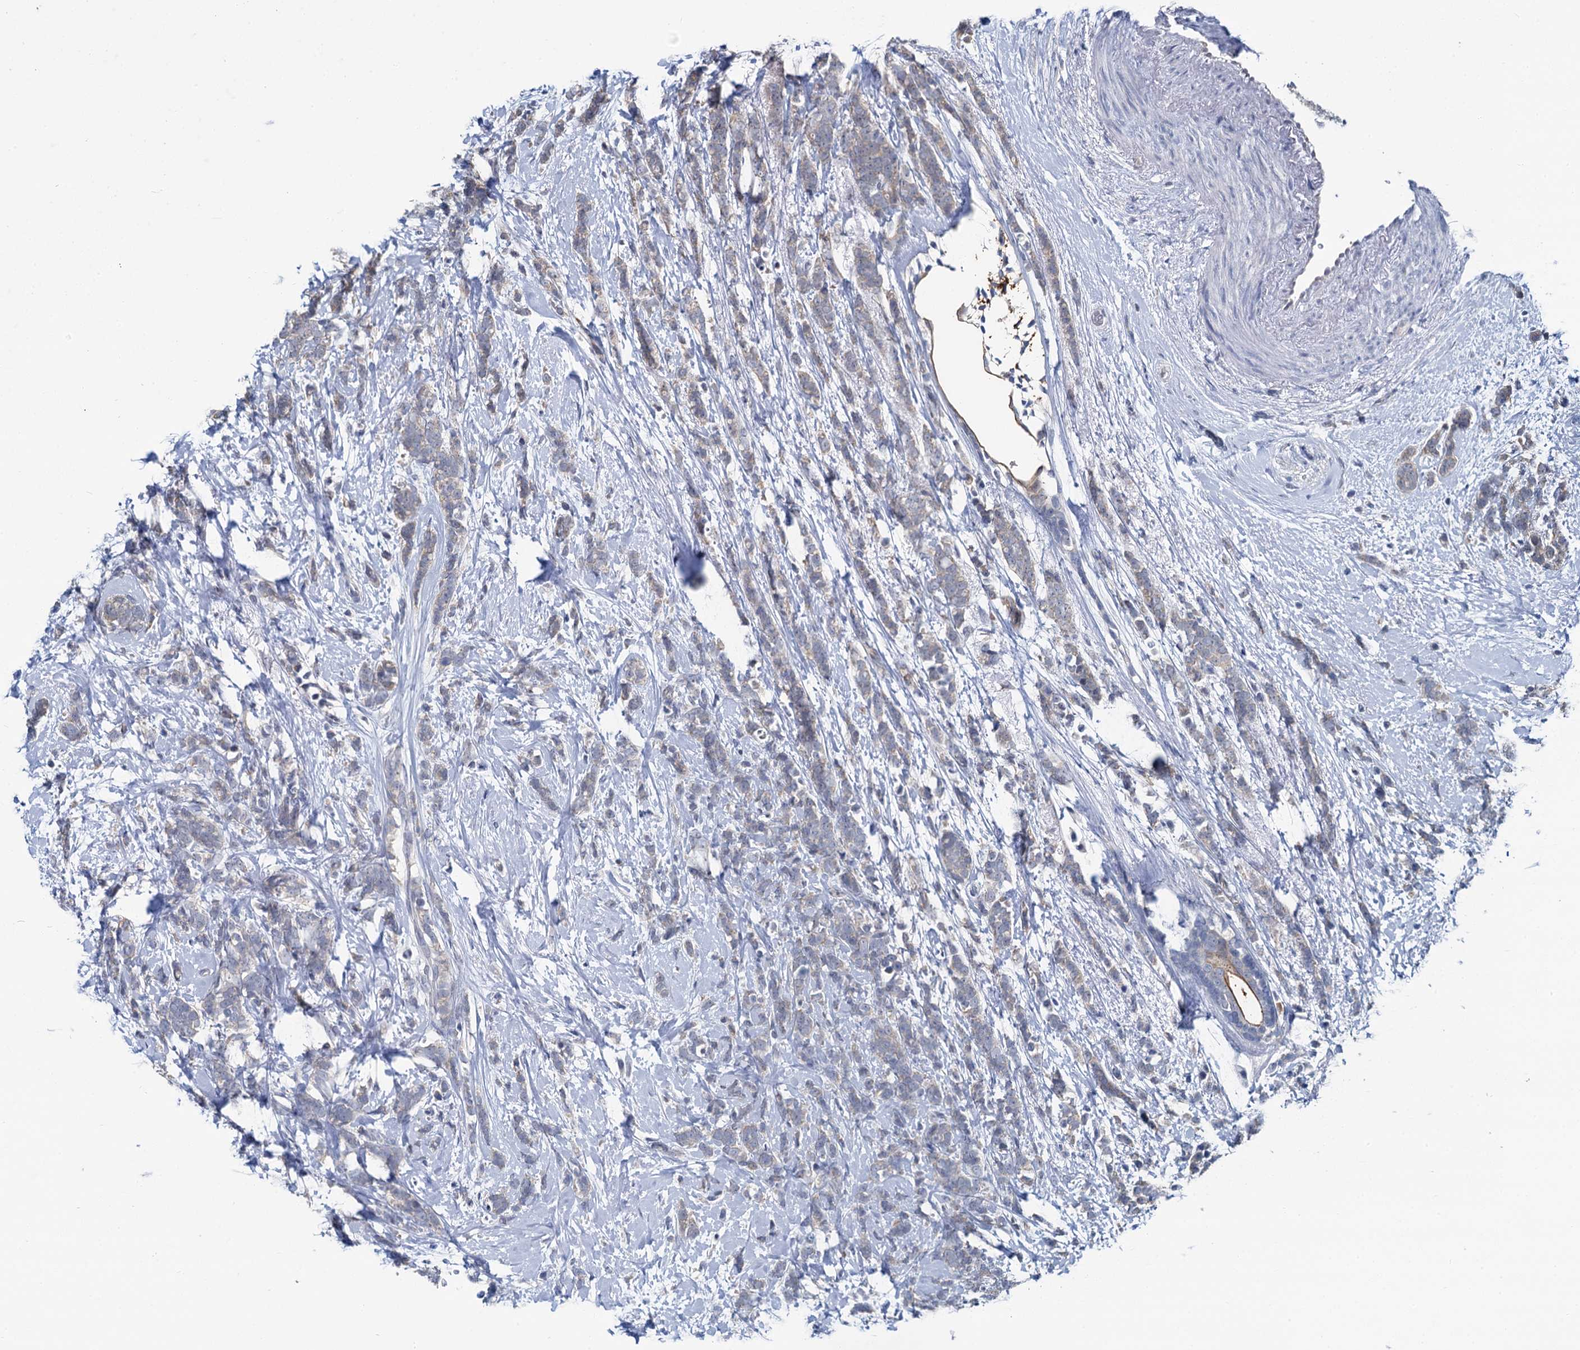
{"staining": {"intensity": "weak", "quantity": "<25%", "location": "cytoplasmic/membranous"}, "tissue": "breast cancer", "cell_type": "Tumor cells", "image_type": "cancer", "snomed": [{"axis": "morphology", "description": "Lobular carcinoma"}, {"axis": "topography", "description": "Breast"}], "caption": "The image shows no significant staining in tumor cells of breast lobular carcinoma.", "gene": "MIOX", "patient": {"sex": "female", "age": 58}}